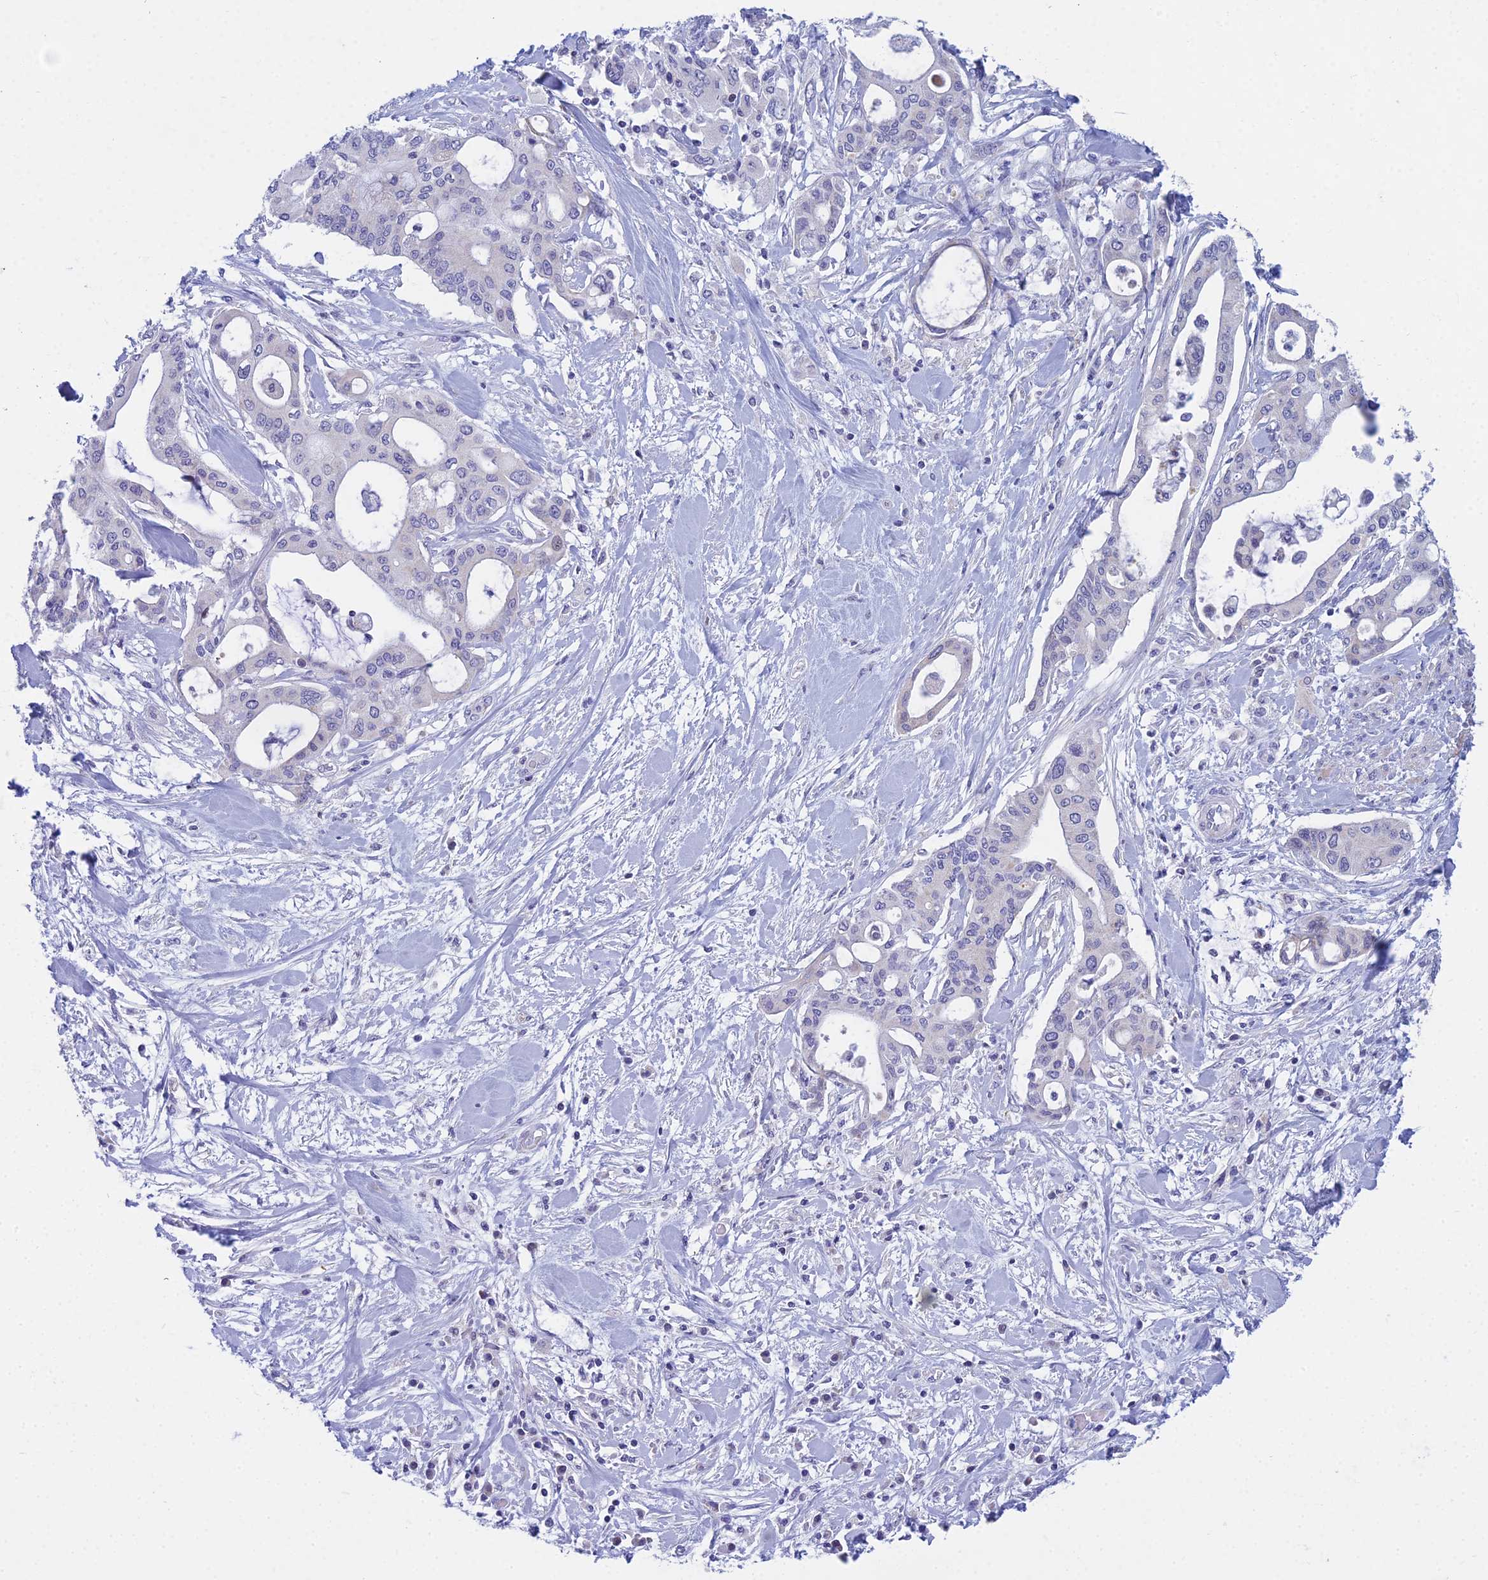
{"staining": {"intensity": "negative", "quantity": "none", "location": "none"}, "tissue": "pancreatic cancer", "cell_type": "Tumor cells", "image_type": "cancer", "snomed": [{"axis": "morphology", "description": "Adenocarcinoma, NOS"}, {"axis": "topography", "description": "Pancreas"}], "caption": "The IHC histopathology image has no significant staining in tumor cells of pancreatic cancer (adenocarcinoma) tissue.", "gene": "PRR13", "patient": {"sex": "male", "age": 46}}